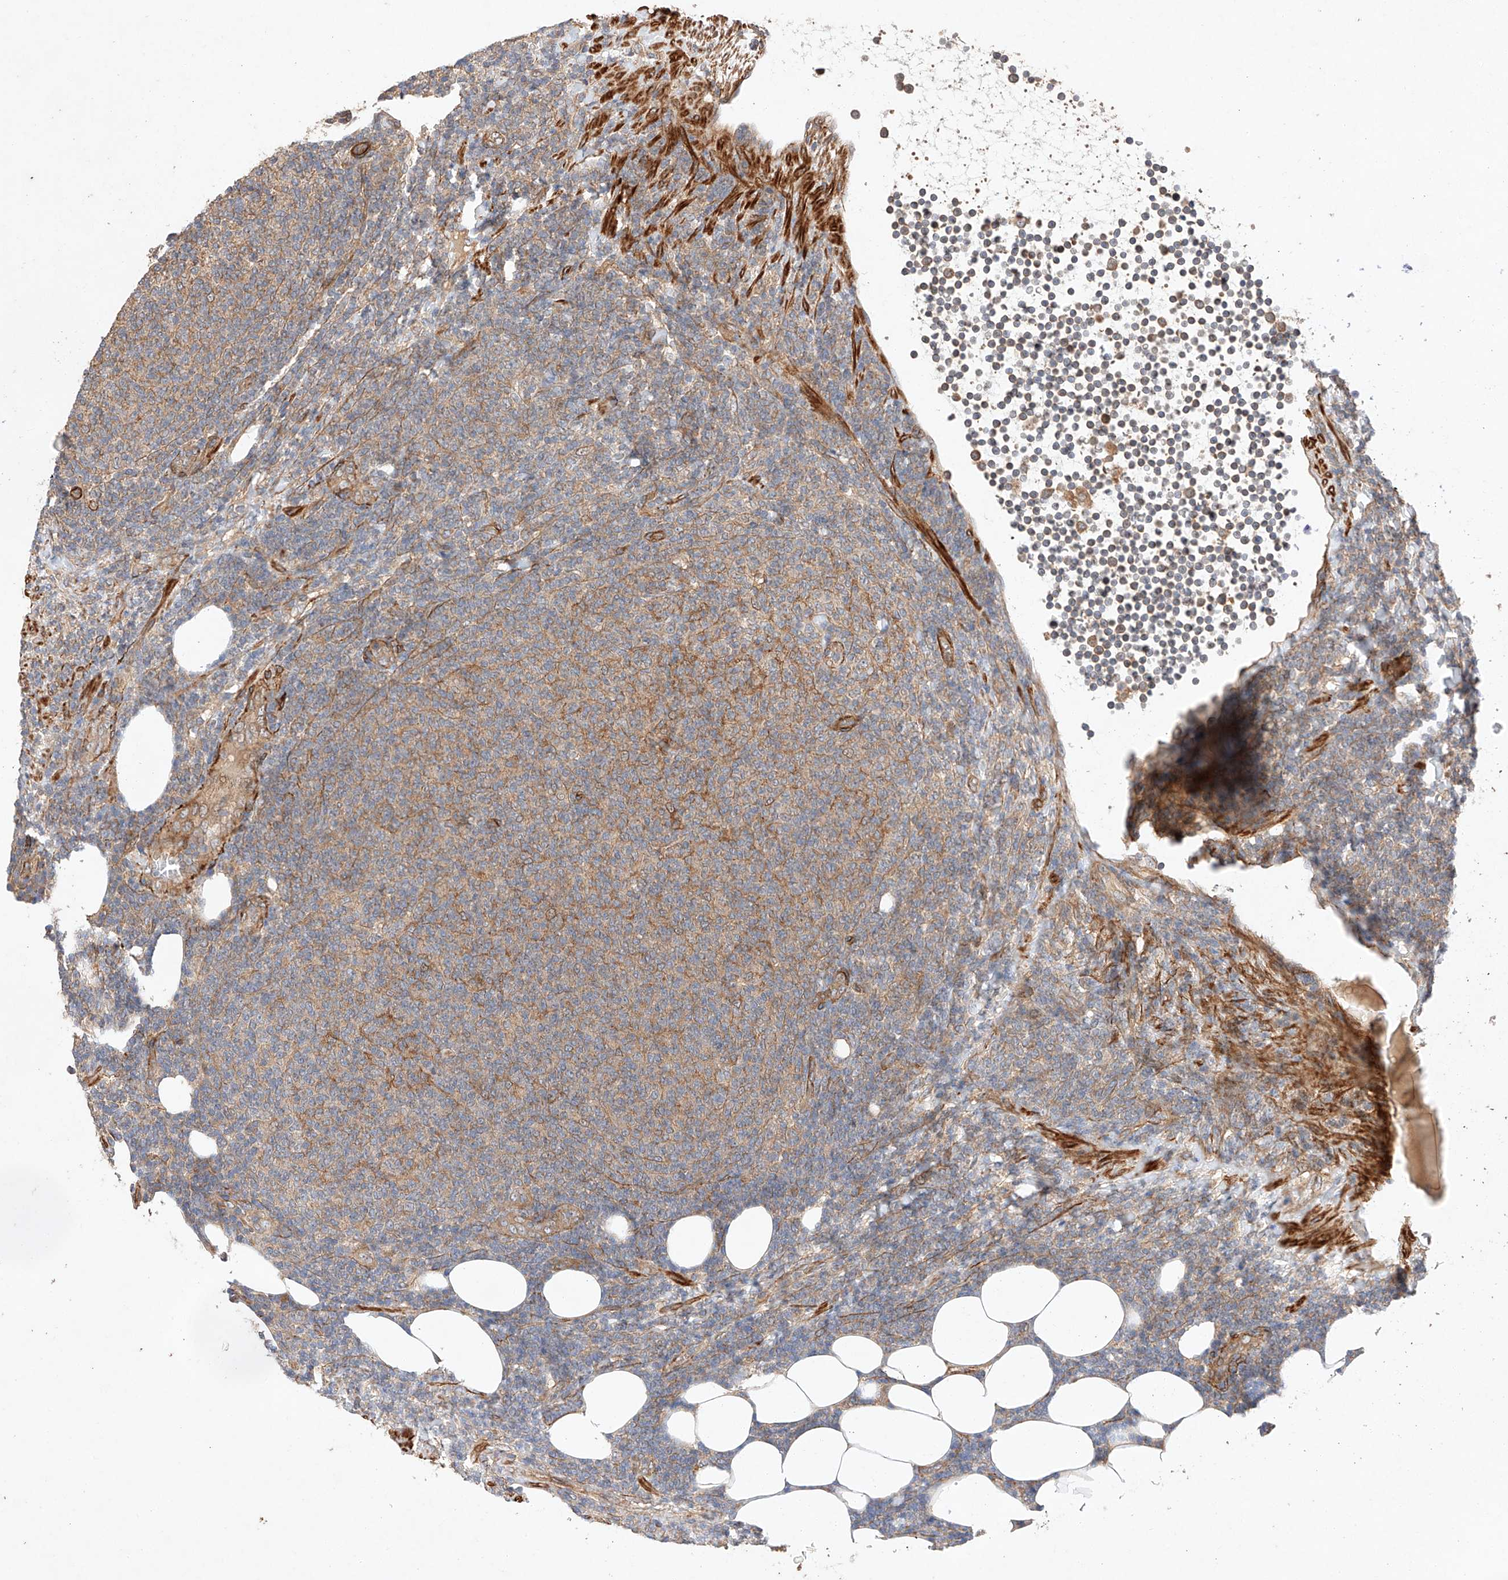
{"staining": {"intensity": "weak", "quantity": "25%-75%", "location": "cytoplasmic/membranous"}, "tissue": "lymphoma", "cell_type": "Tumor cells", "image_type": "cancer", "snomed": [{"axis": "morphology", "description": "Malignant lymphoma, non-Hodgkin's type, Low grade"}, {"axis": "topography", "description": "Lymph node"}], "caption": "A photomicrograph of low-grade malignant lymphoma, non-Hodgkin's type stained for a protein demonstrates weak cytoplasmic/membranous brown staining in tumor cells. (IHC, brightfield microscopy, high magnification).", "gene": "RAB23", "patient": {"sex": "male", "age": 66}}